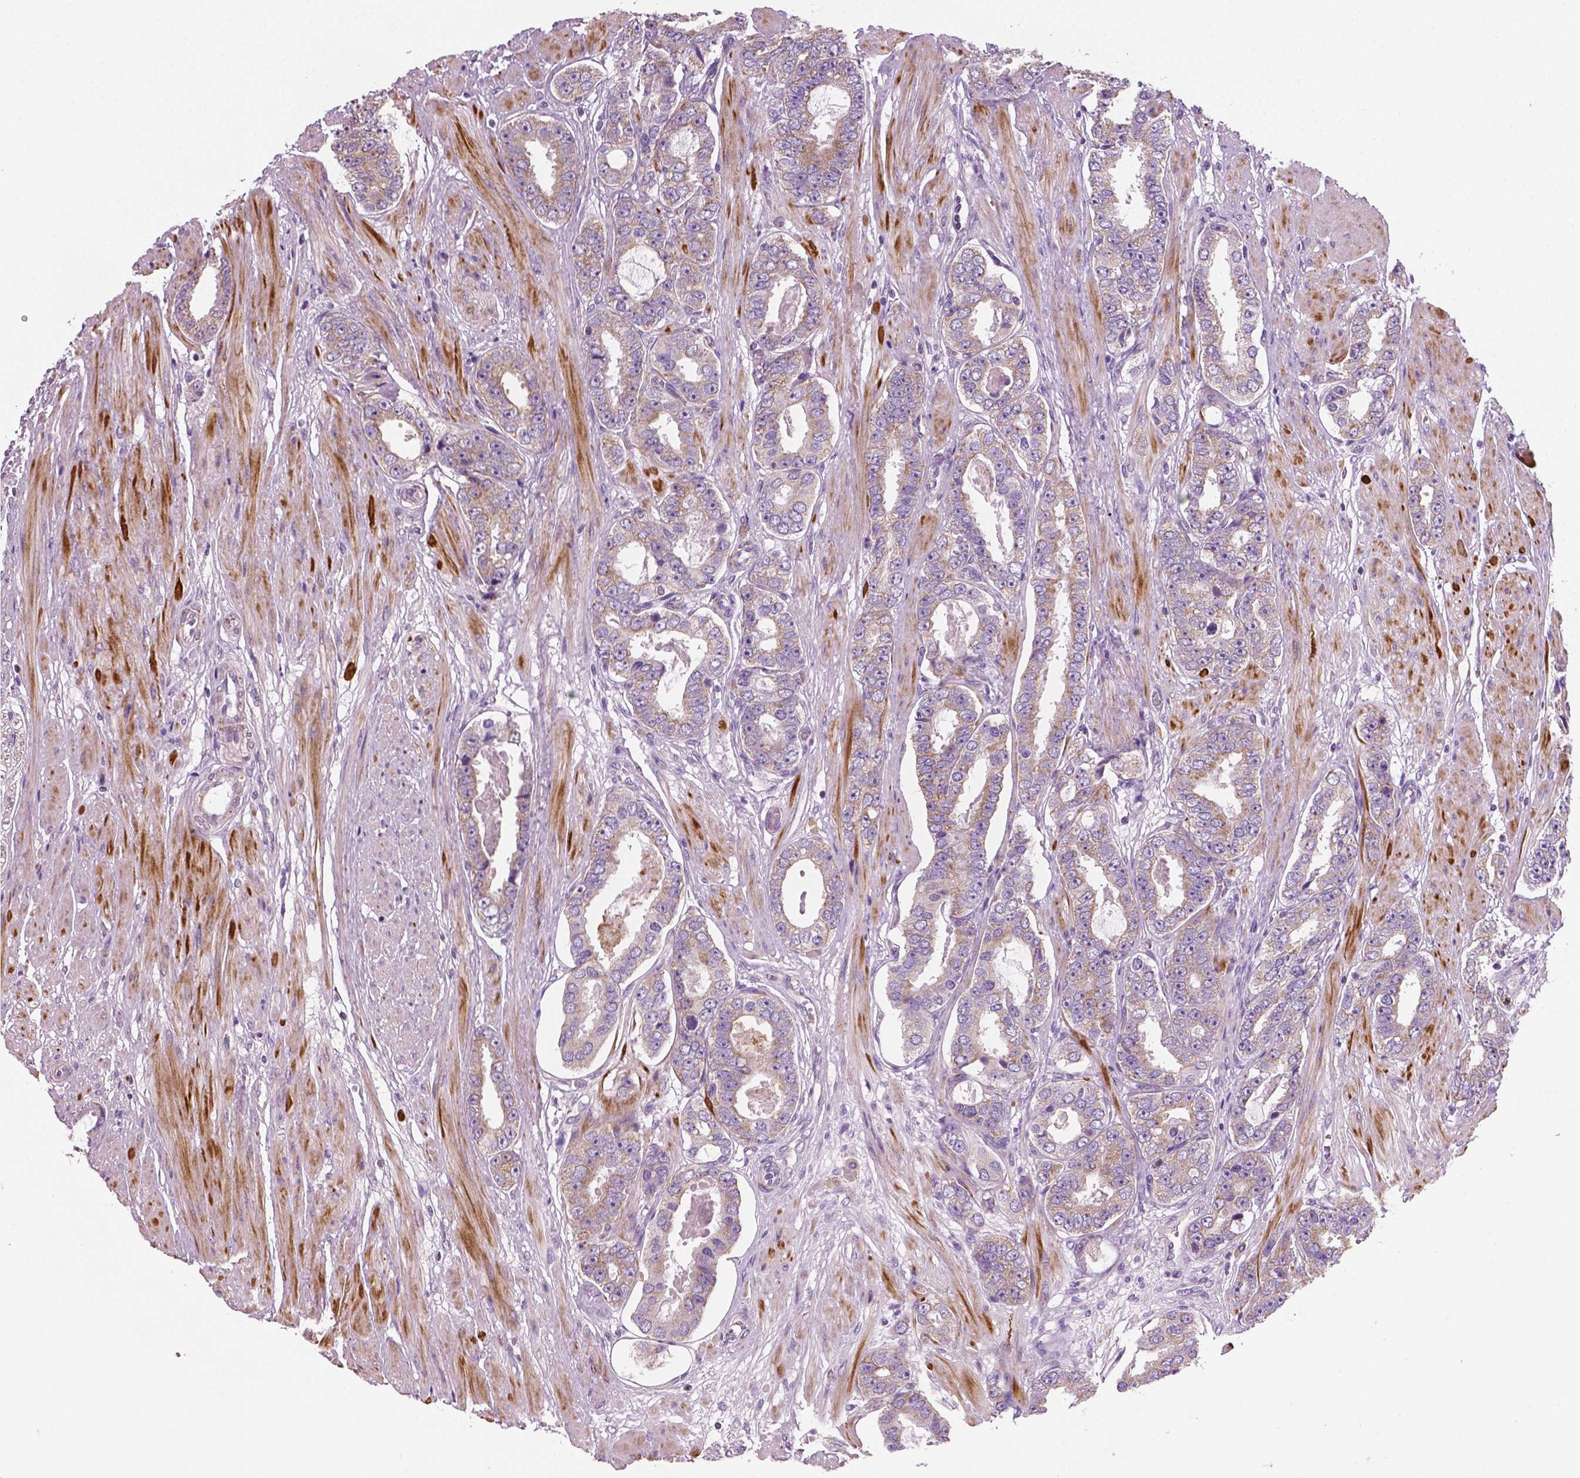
{"staining": {"intensity": "weak", "quantity": "<25%", "location": "cytoplasmic/membranous"}, "tissue": "prostate cancer", "cell_type": "Tumor cells", "image_type": "cancer", "snomed": [{"axis": "morphology", "description": "Adenocarcinoma, High grade"}, {"axis": "topography", "description": "Prostate"}], "caption": "This histopathology image is of prostate adenocarcinoma (high-grade) stained with immunohistochemistry to label a protein in brown with the nuclei are counter-stained blue. There is no positivity in tumor cells.", "gene": "PTX3", "patient": {"sex": "male", "age": 63}}